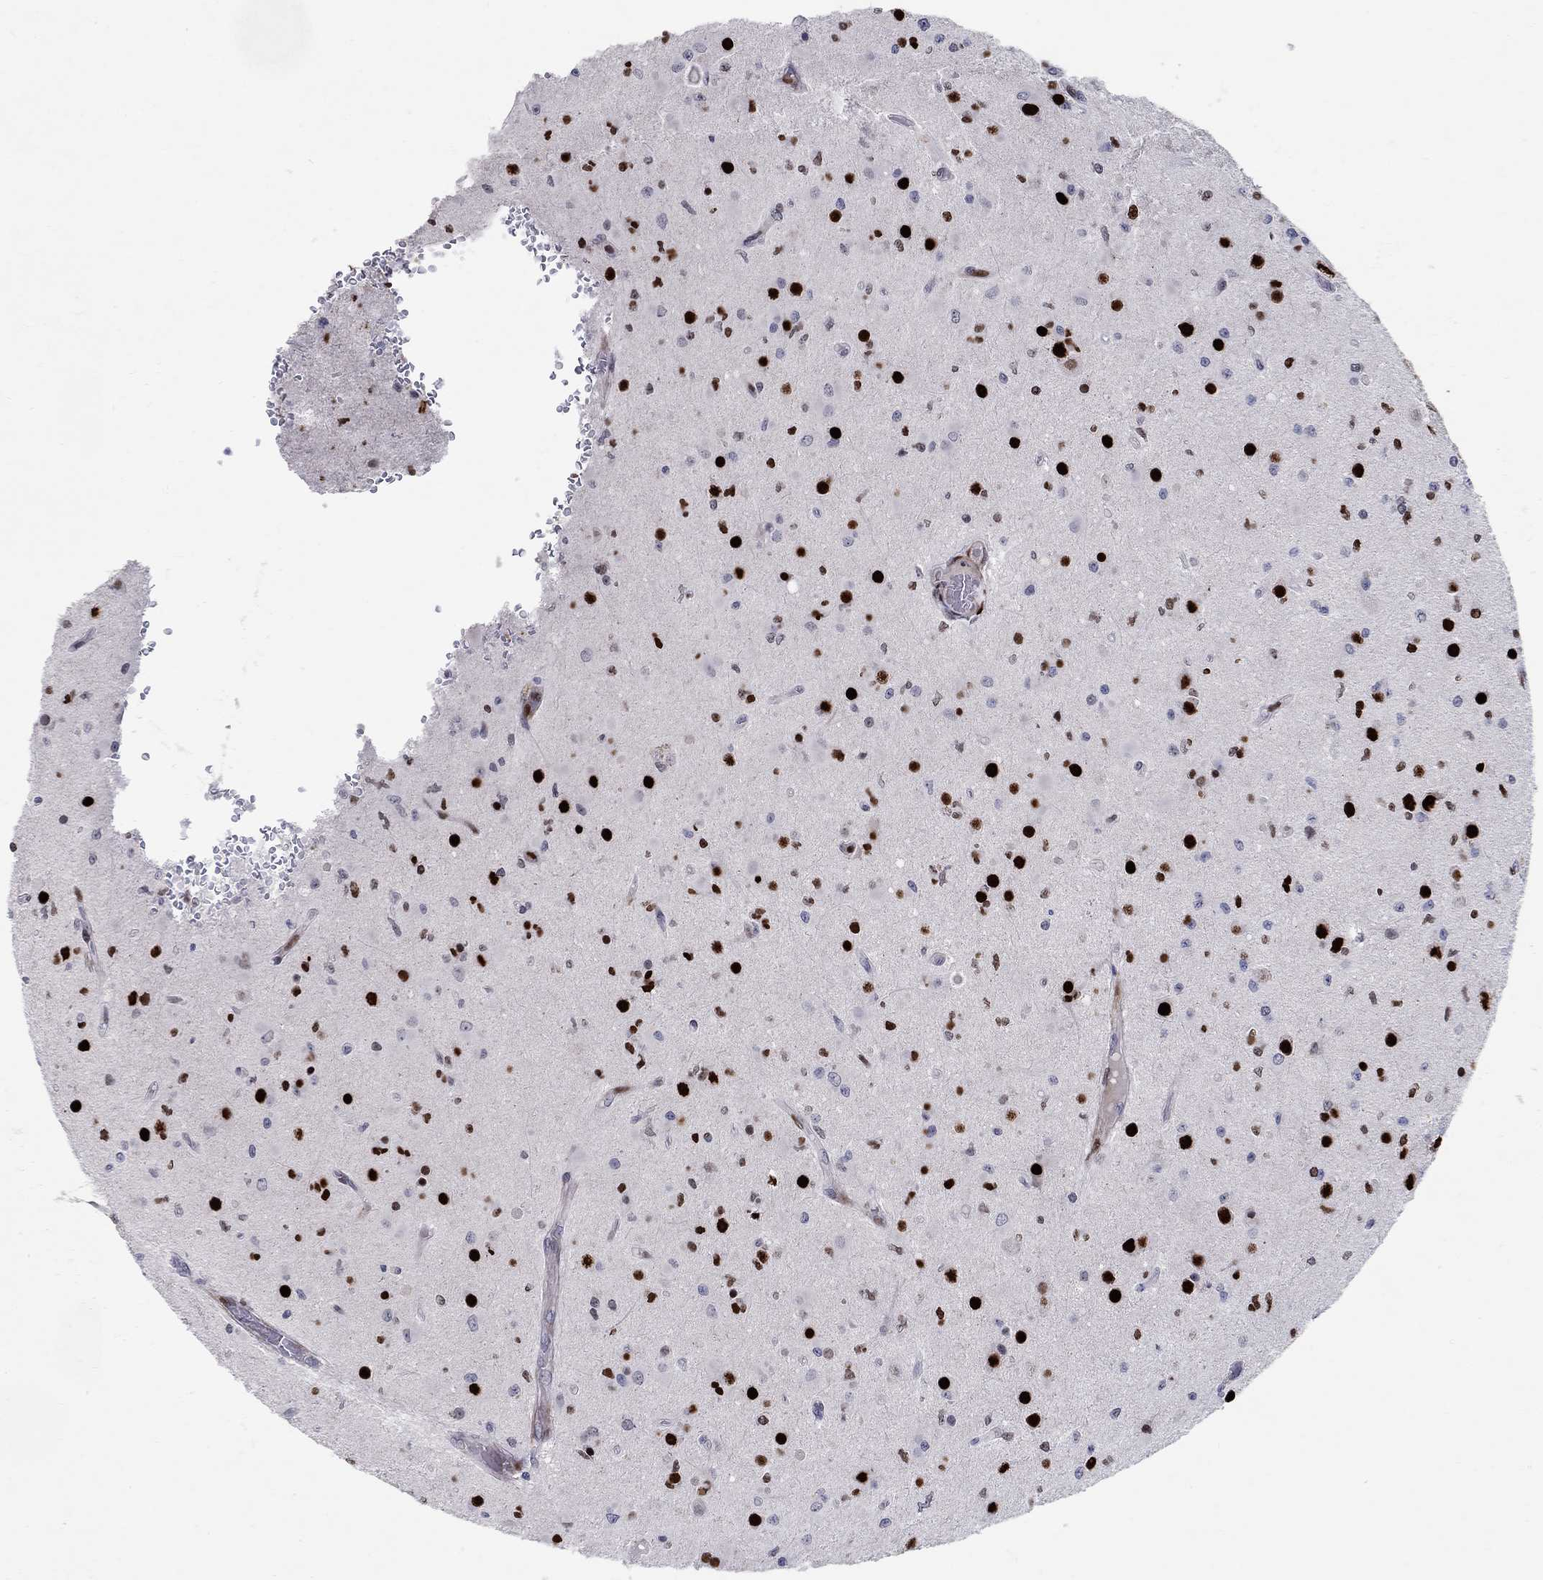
{"staining": {"intensity": "strong", "quantity": "<25%", "location": "nuclear"}, "tissue": "glioma", "cell_type": "Tumor cells", "image_type": "cancer", "snomed": [{"axis": "morphology", "description": "Glioma, malignant, Low grade"}, {"axis": "topography", "description": "Brain"}], "caption": "Immunohistochemical staining of glioma exhibits medium levels of strong nuclear protein staining in approximately <25% of tumor cells. Nuclei are stained in blue.", "gene": "RAPGEF5", "patient": {"sex": "female", "age": 45}}